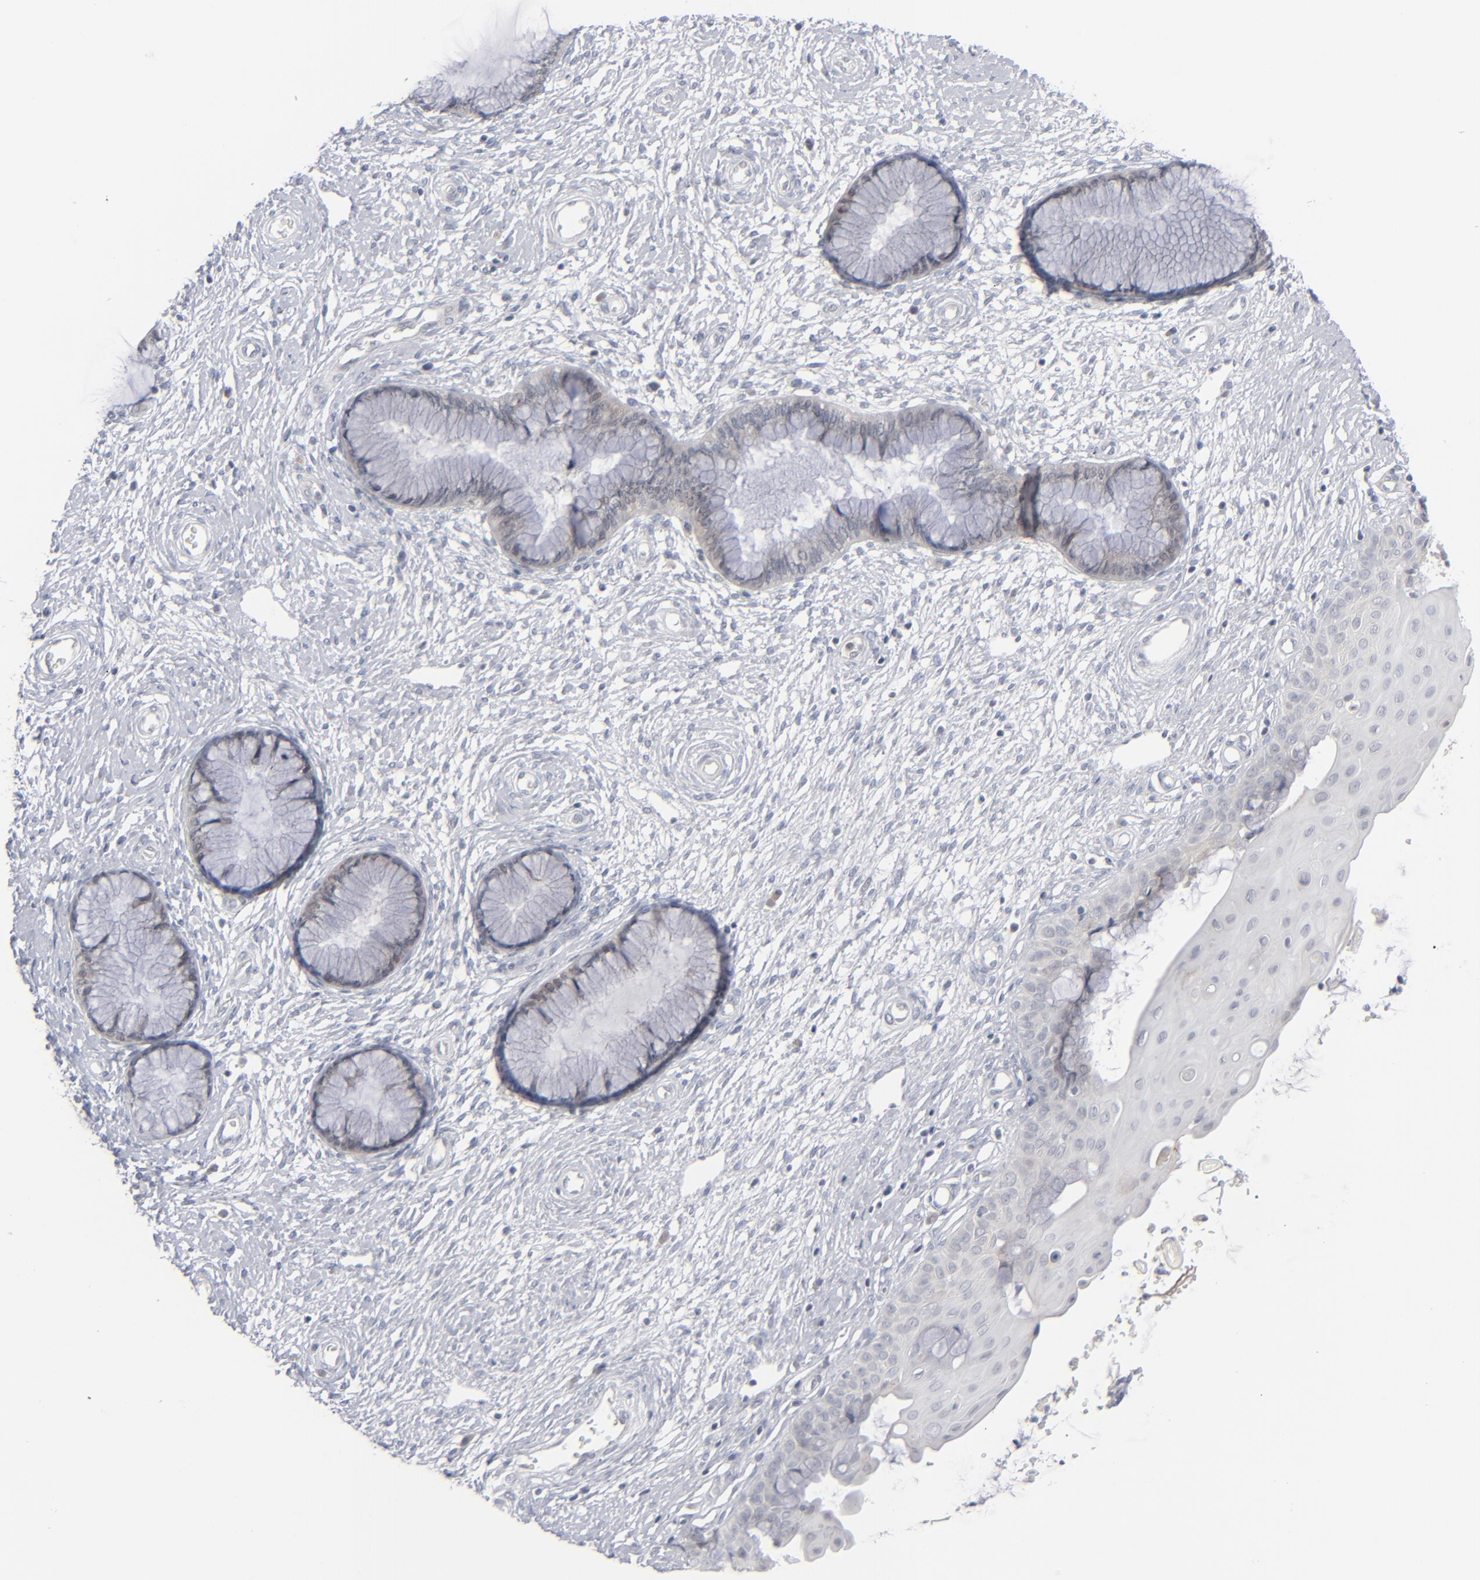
{"staining": {"intensity": "weak", "quantity": "25%-75%", "location": "cytoplasmic/membranous"}, "tissue": "cervix", "cell_type": "Glandular cells", "image_type": "normal", "snomed": [{"axis": "morphology", "description": "Normal tissue, NOS"}, {"axis": "topography", "description": "Cervix"}], "caption": "Immunohistochemical staining of normal cervix displays low levels of weak cytoplasmic/membranous expression in about 25%-75% of glandular cells. (DAB IHC, brown staining for protein, blue staining for nuclei).", "gene": "POF1B", "patient": {"sex": "female", "age": 55}}